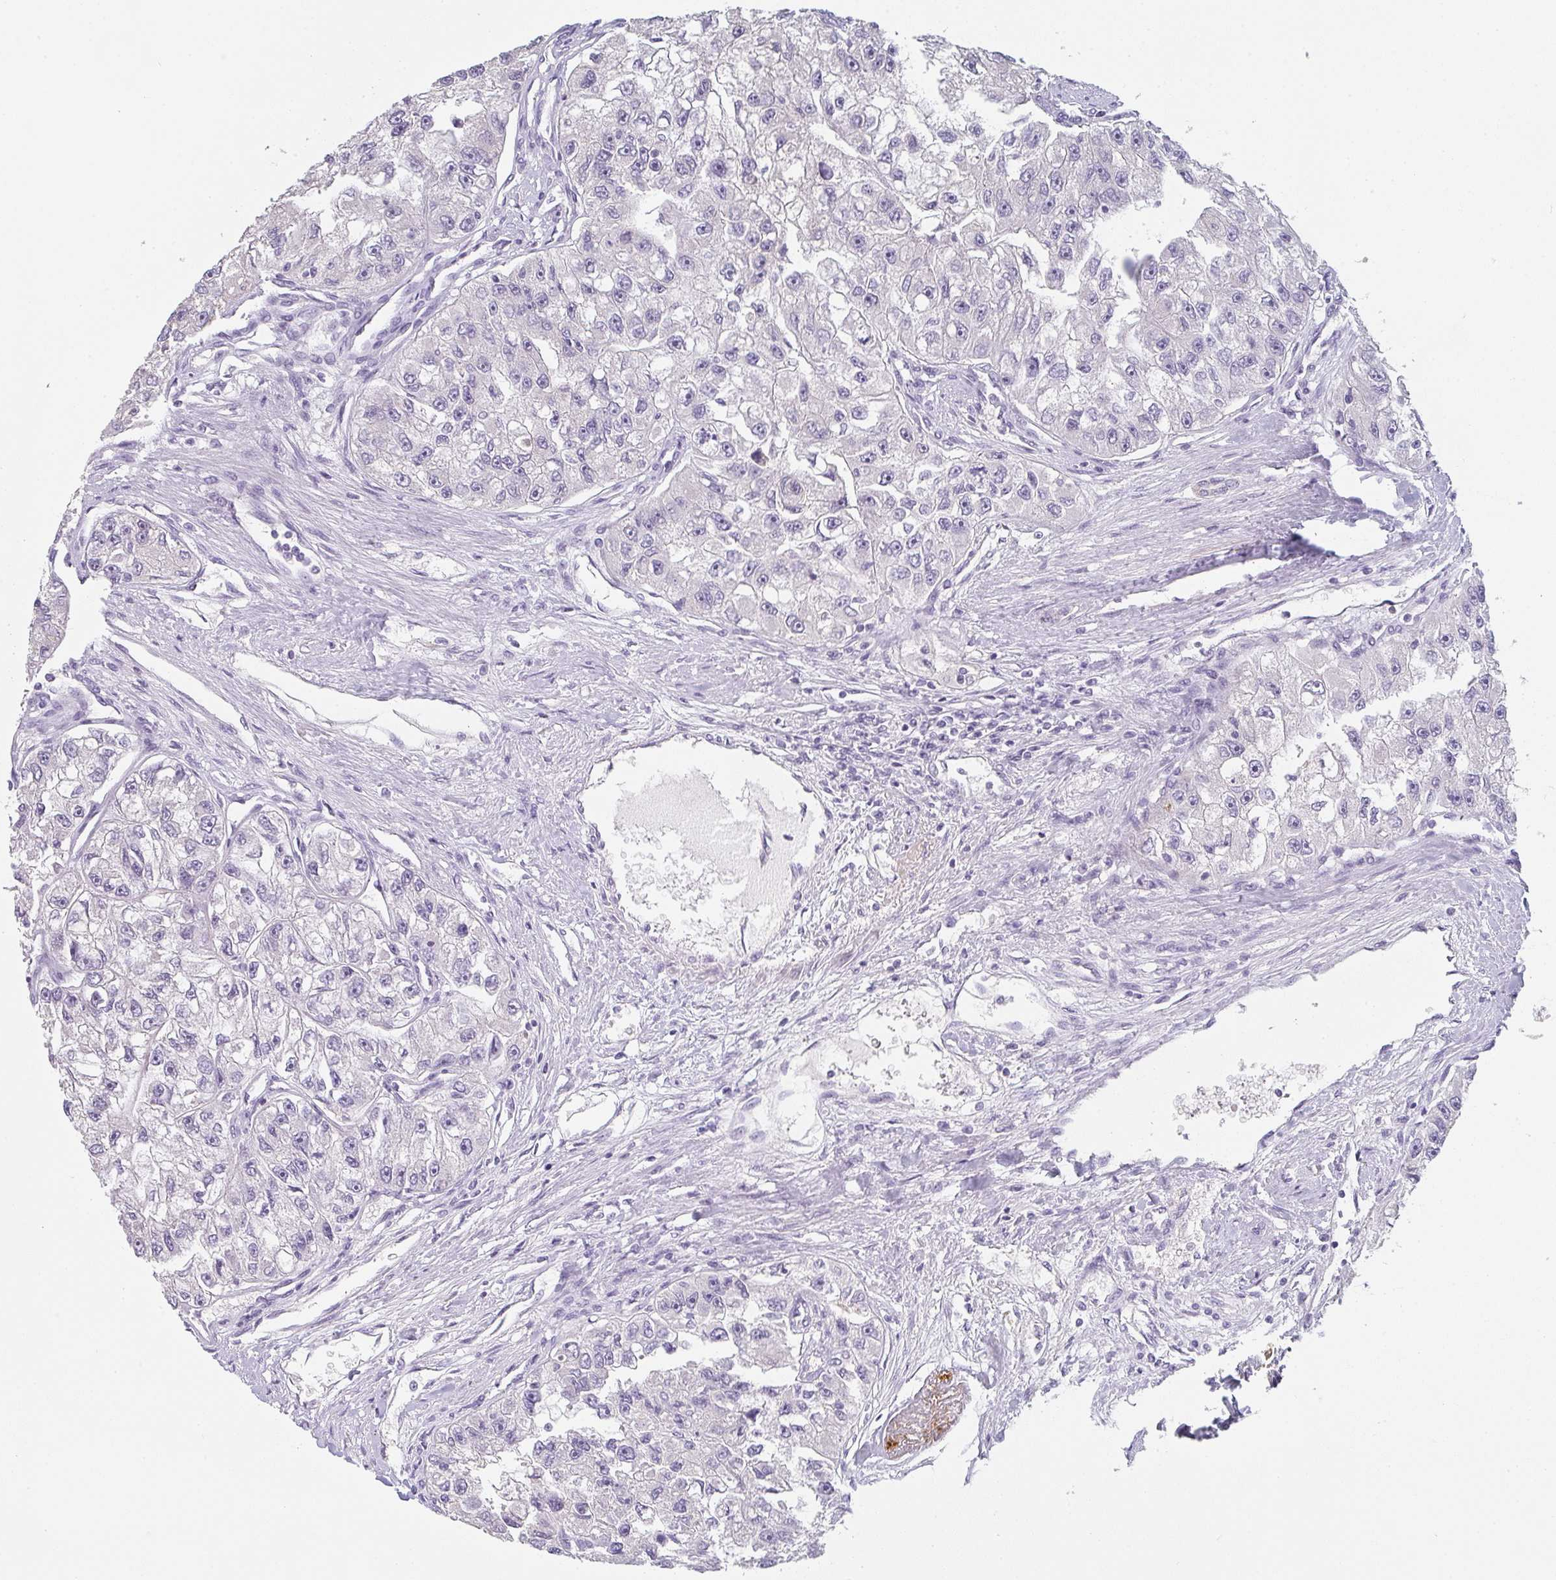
{"staining": {"intensity": "negative", "quantity": "none", "location": "none"}, "tissue": "renal cancer", "cell_type": "Tumor cells", "image_type": "cancer", "snomed": [{"axis": "morphology", "description": "Adenocarcinoma, NOS"}, {"axis": "topography", "description": "Kidney"}], "caption": "Protein analysis of renal adenocarcinoma displays no significant staining in tumor cells.", "gene": "C1QTNF8", "patient": {"sex": "male", "age": 63}}